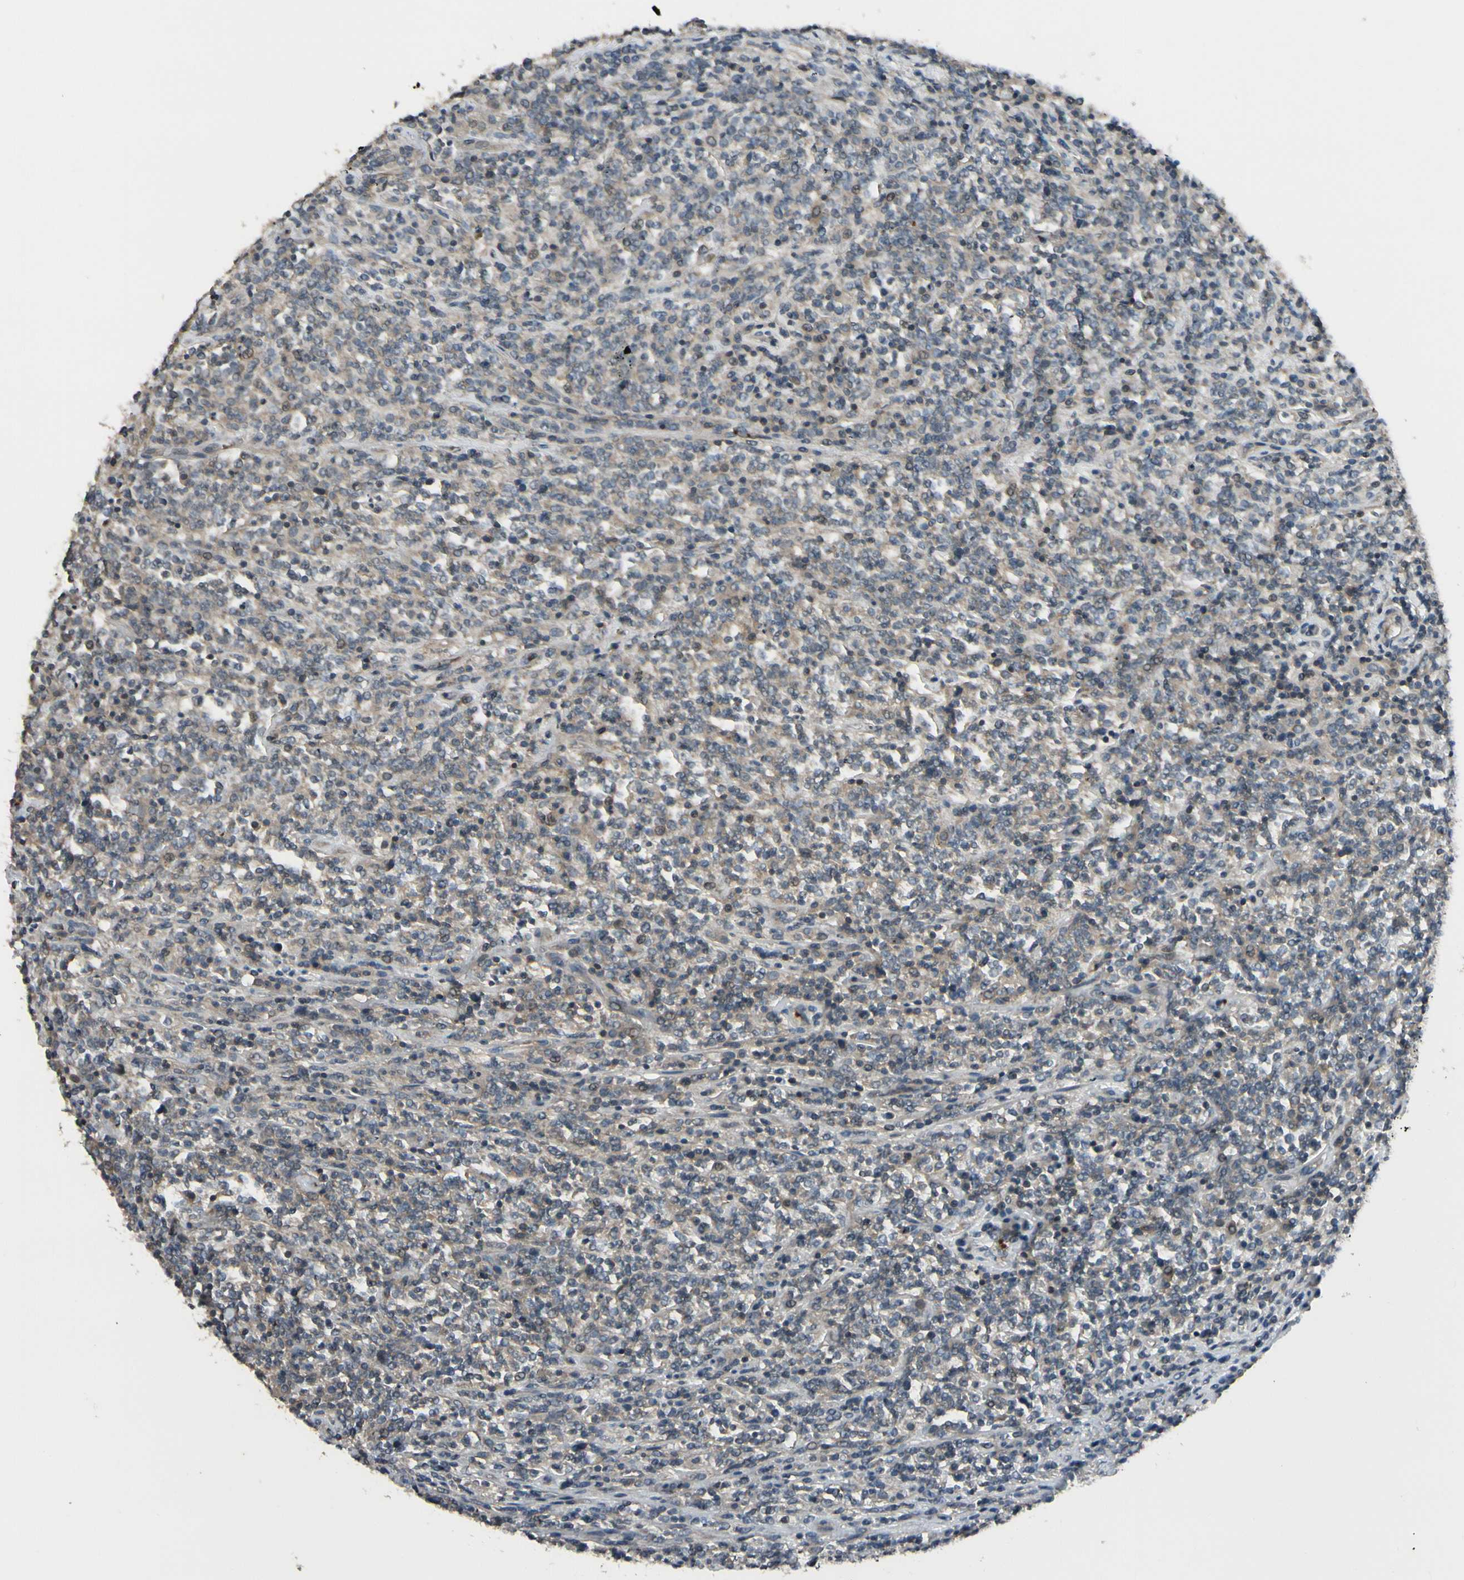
{"staining": {"intensity": "weak", "quantity": "25%-75%", "location": "cytoplasmic/membranous"}, "tissue": "lymphoma", "cell_type": "Tumor cells", "image_type": "cancer", "snomed": [{"axis": "morphology", "description": "Malignant lymphoma, non-Hodgkin's type, High grade"}, {"axis": "topography", "description": "Soft tissue"}], "caption": "Malignant lymphoma, non-Hodgkin's type (high-grade) was stained to show a protein in brown. There is low levels of weak cytoplasmic/membranous positivity in about 25%-75% of tumor cells. (DAB (3,3'-diaminobenzidine) = brown stain, brightfield microscopy at high magnification).", "gene": "PPP3CB", "patient": {"sex": "male", "age": 18}}